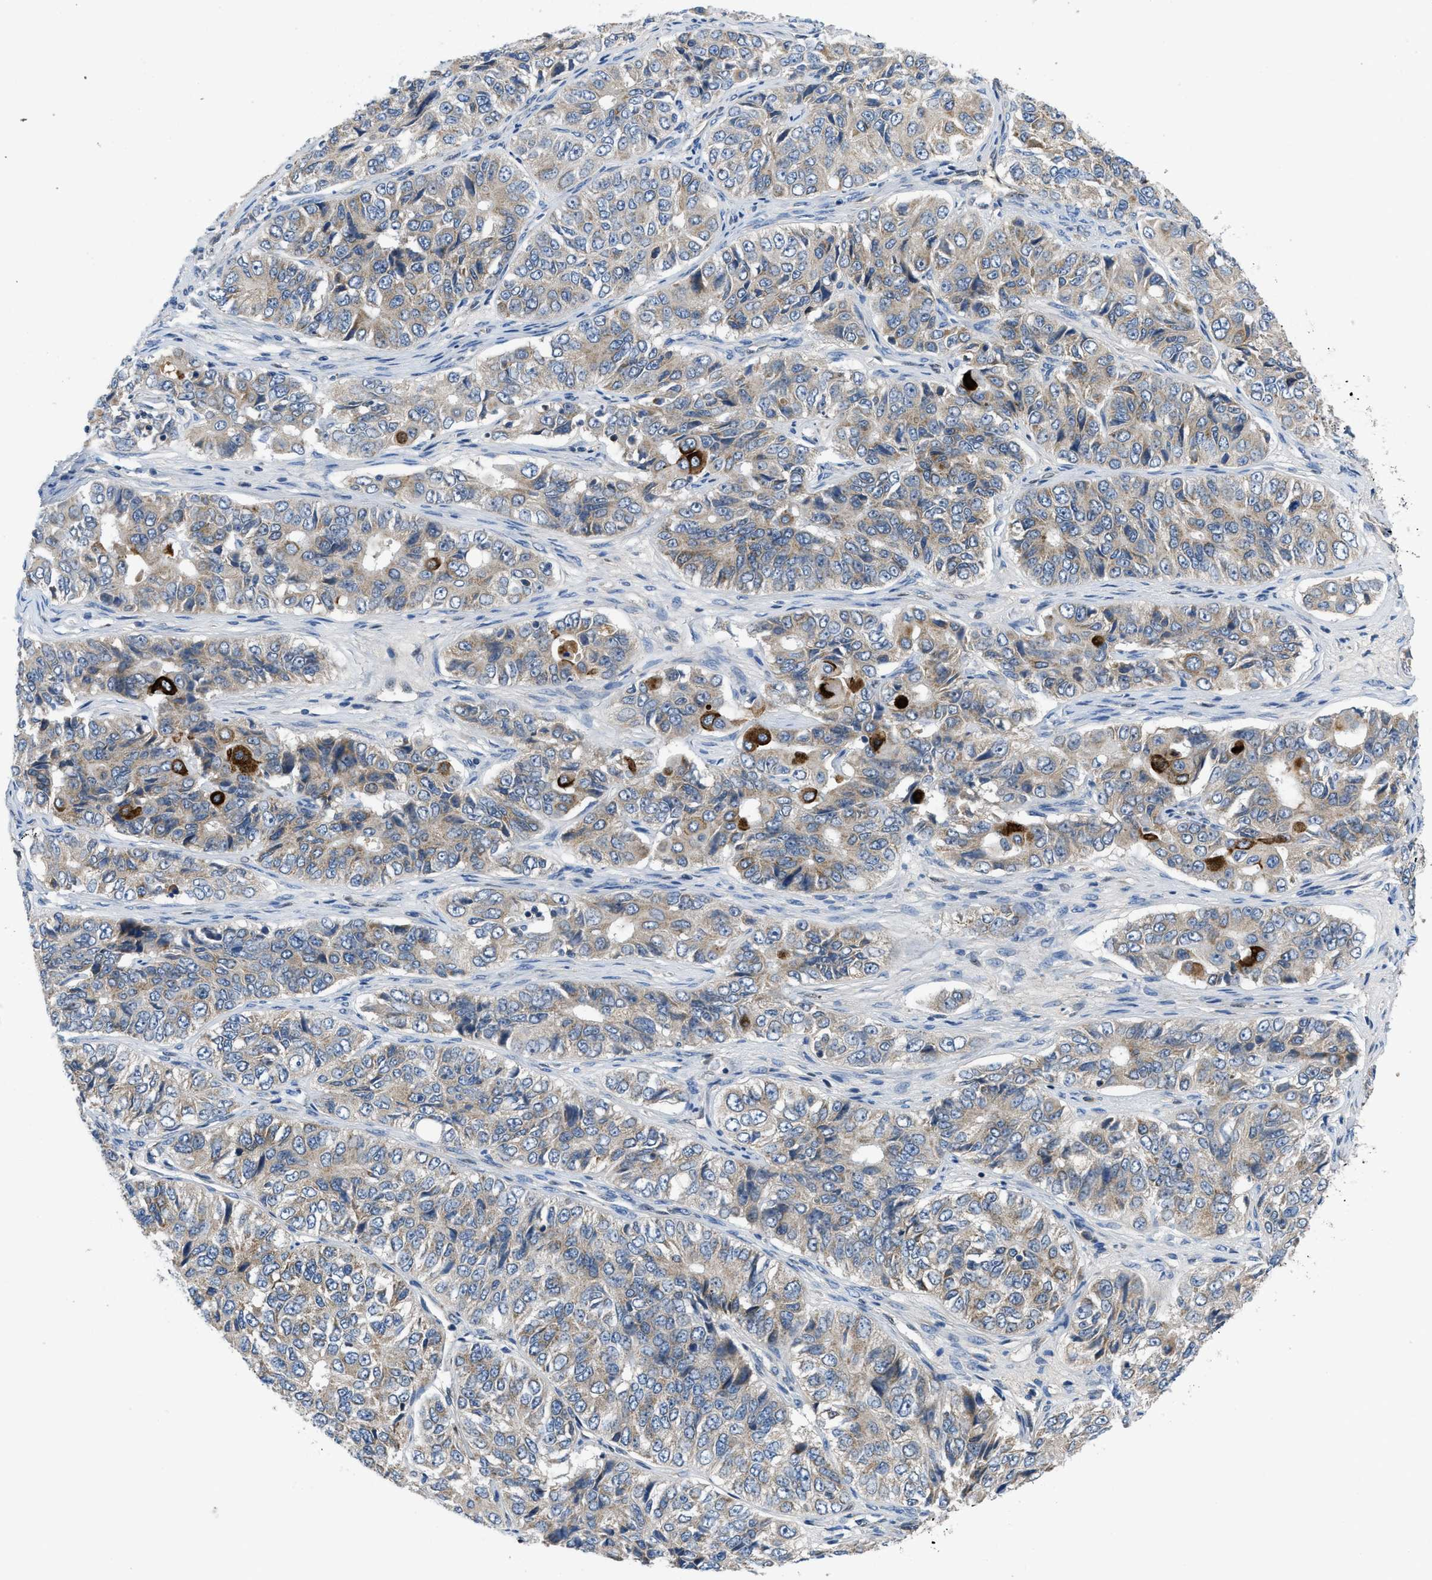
{"staining": {"intensity": "strong", "quantity": "<25%", "location": "cytoplasmic/membranous"}, "tissue": "ovarian cancer", "cell_type": "Tumor cells", "image_type": "cancer", "snomed": [{"axis": "morphology", "description": "Carcinoma, endometroid"}, {"axis": "topography", "description": "Ovary"}], "caption": "An immunohistochemistry (IHC) micrograph of tumor tissue is shown. Protein staining in brown highlights strong cytoplasmic/membranous positivity in ovarian cancer (endometroid carcinoma) within tumor cells.", "gene": "PNKD", "patient": {"sex": "female", "age": 51}}